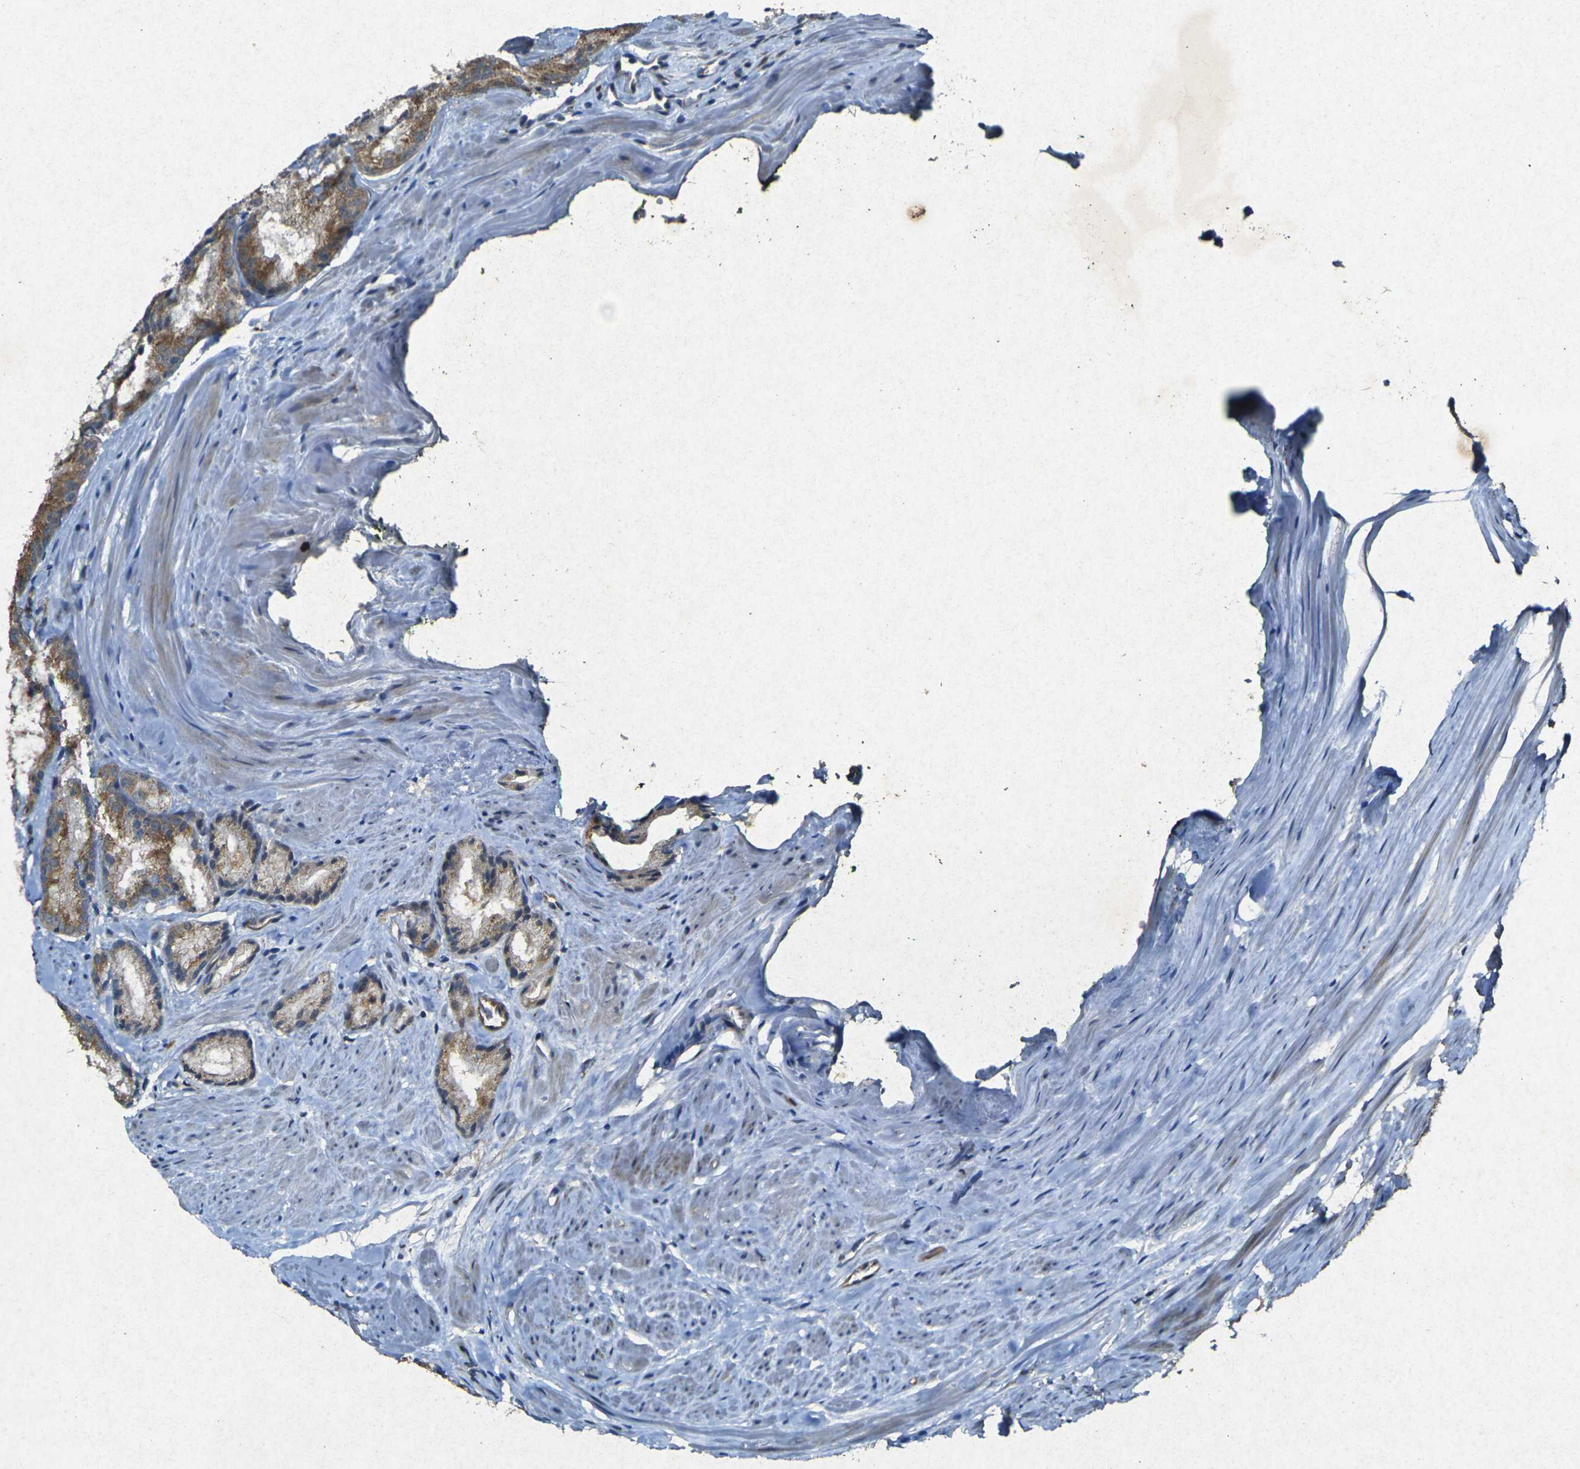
{"staining": {"intensity": "moderate", "quantity": ">75%", "location": "cytoplasmic/membranous"}, "tissue": "prostate cancer", "cell_type": "Tumor cells", "image_type": "cancer", "snomed": [{"axis": "morphology", "description": "Adenocarcinoma, Low grade"}, {"axis": "topography", "description": "Prostate"}], "caption": "Protein expression analysis of human prostate cancer (adenocarcinoma (low-grade)) reveals moderate cytoplasmic/membranous staining in about >75% of tumor cells. The staining is performed using DAB brown chromogen to label protein expression. The nuclei are counter-stained blue using hematoxylin.", "gene": "RGMA", "patient": {"sex": "male", "age": 64}}